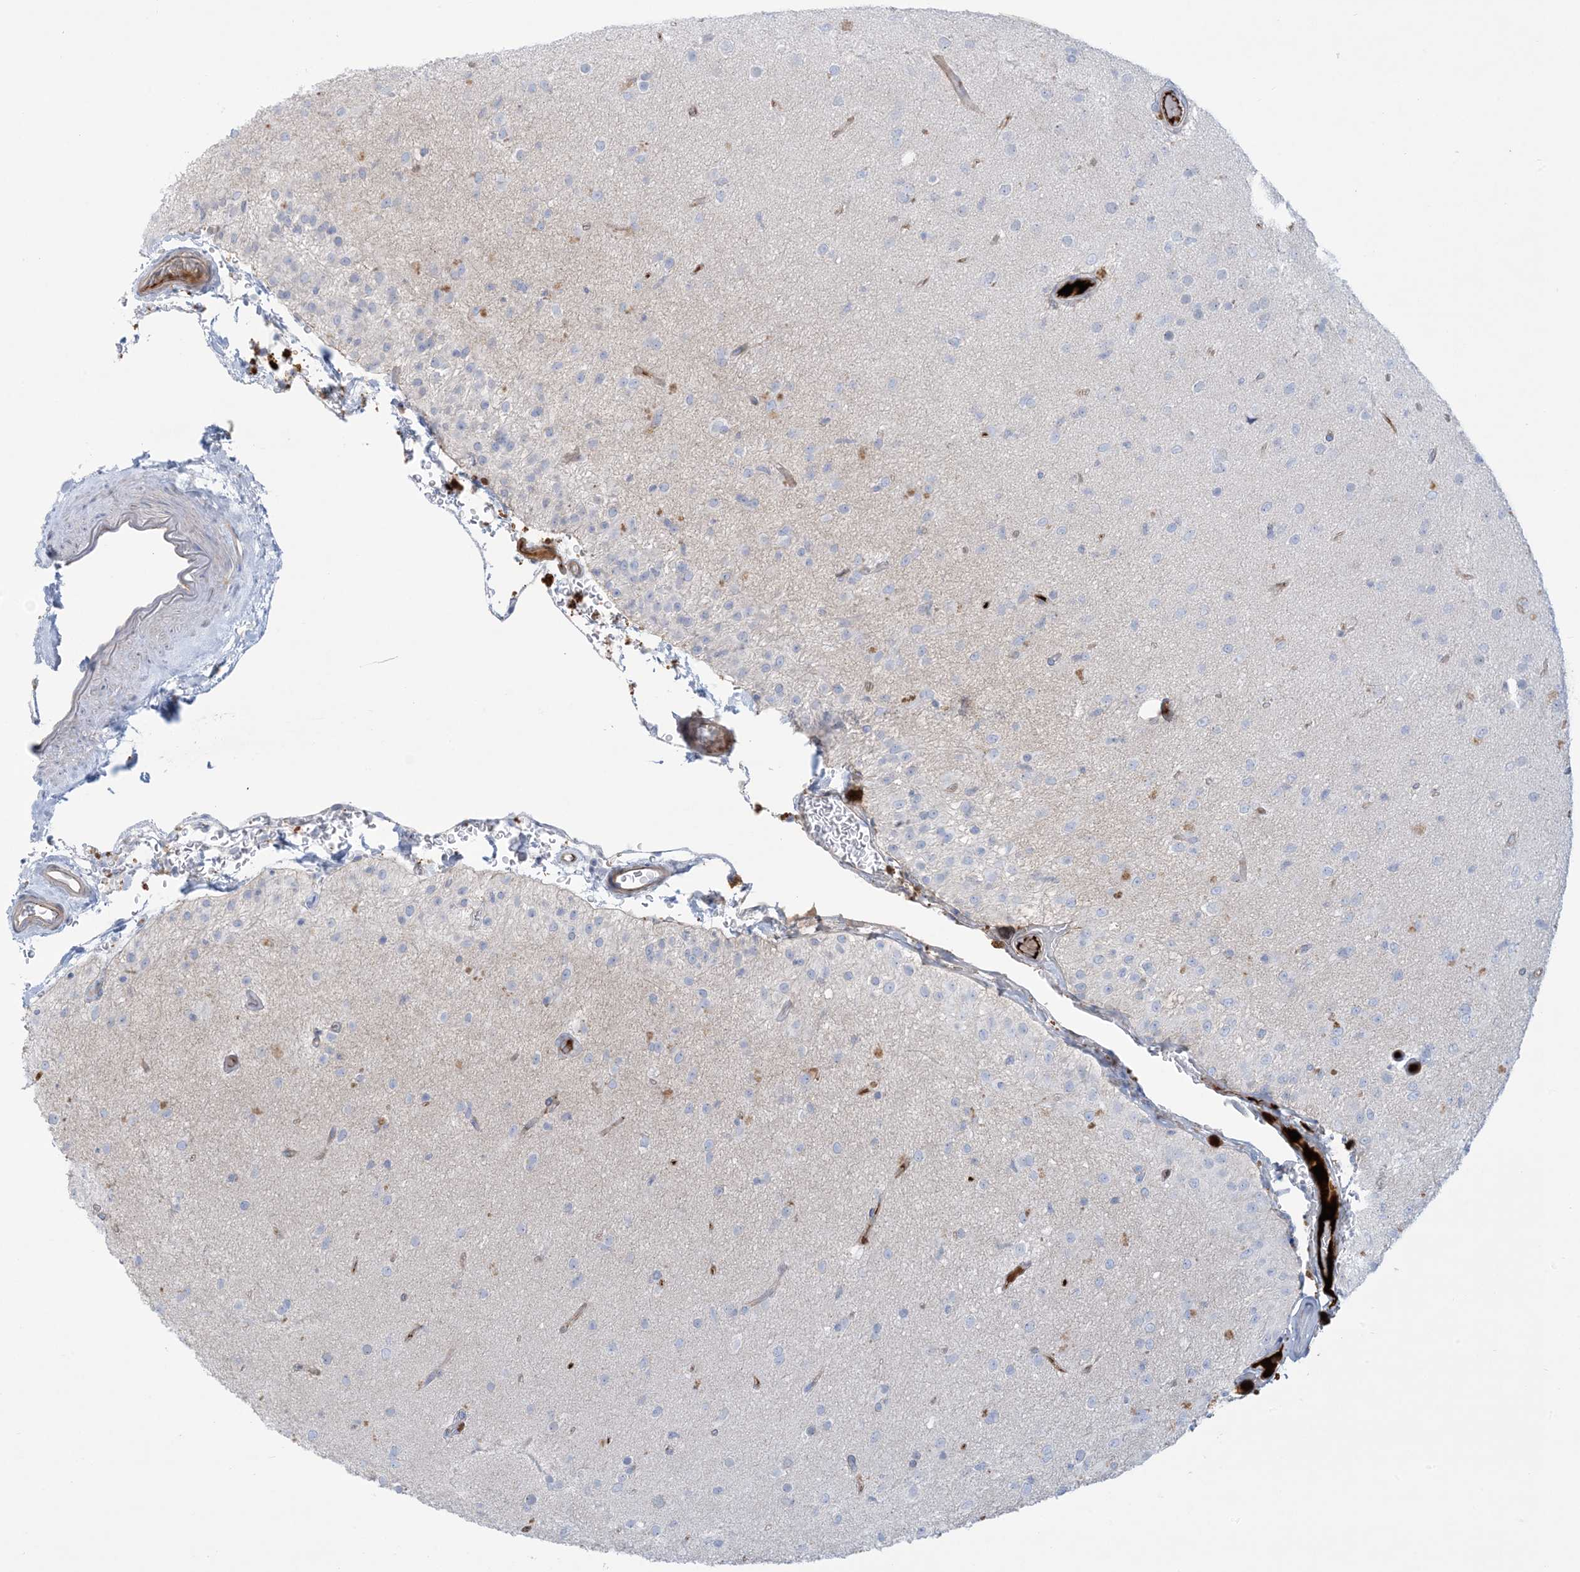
{"staining": {"intensity": "negative", "quantity": "none", "location": "none"}, "tissue": "glioma", "cell_type": "Tumor cells", "image_type": "cancer", "snomed": [{"axis": "morphology", "description": "Glioma, malignant, Low grade"}, {"axis": "topography", "description": "Brain"}], "caption": "The photomicrograph demonstrates no staining of tumor cells in malignant glioma (low-grade).", "gene": "ATP11C", "patient": {"sex": "male", "age": 65}}